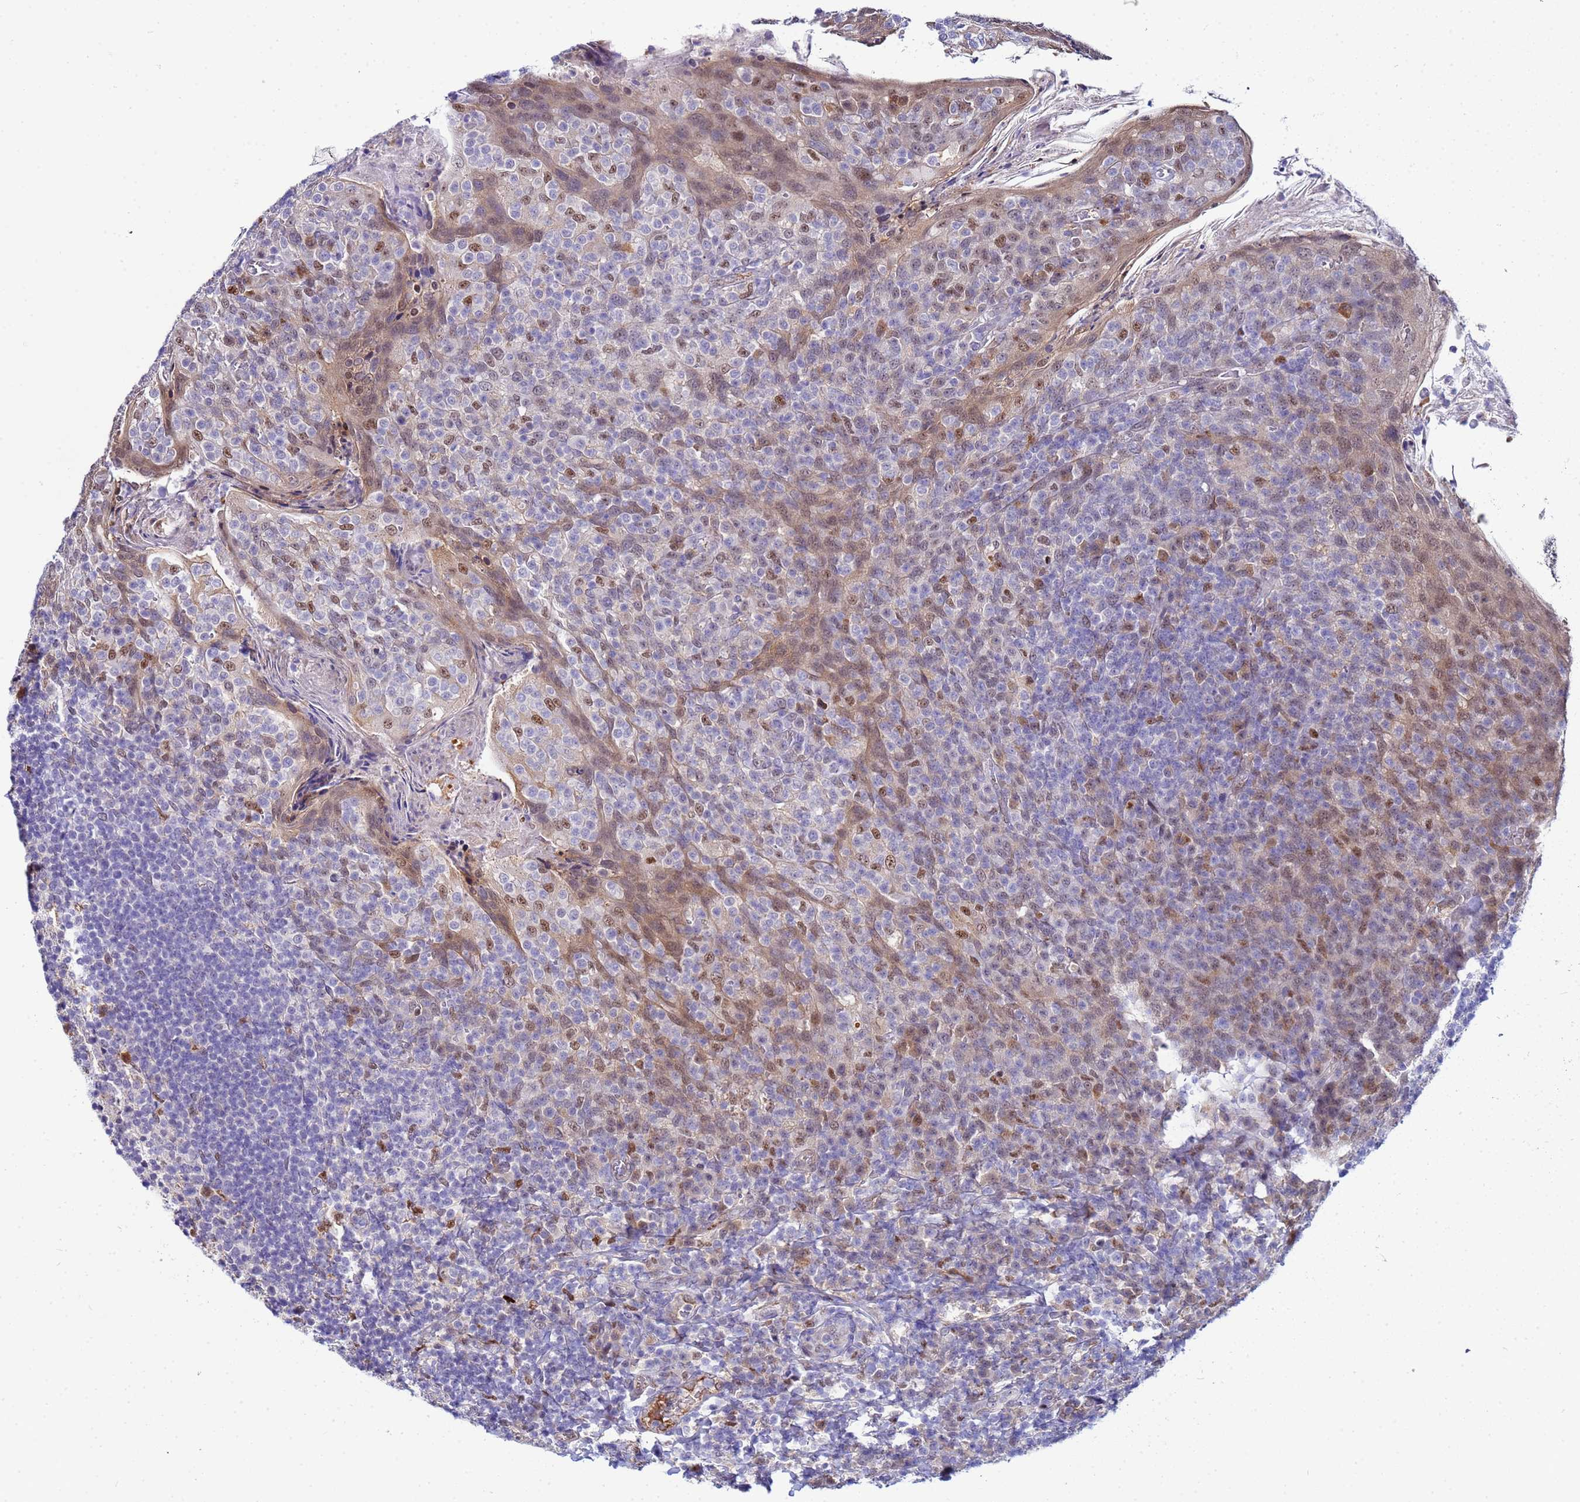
{"staining": {"intensity": "strong", "quantity": "<25%", "location": "nuclear"}, "tissue": "tonsil", "cell_type": "Germinal center cells", "image_type": "normal", "snomed": [{"axis": "morphology", "description": "Normal tissue, NOS"}, {"axis": "topography", "description": "Tonsil"}], "caption": "This micrograph reveals immunohistochemistry (IHC) staining of unremarkable human tonsil, with medium strong nuclear positivity in approximately <25% of germinal center cells.", "gene": "SLC25A37", "patient": {"sex": "female", "age": 10}}